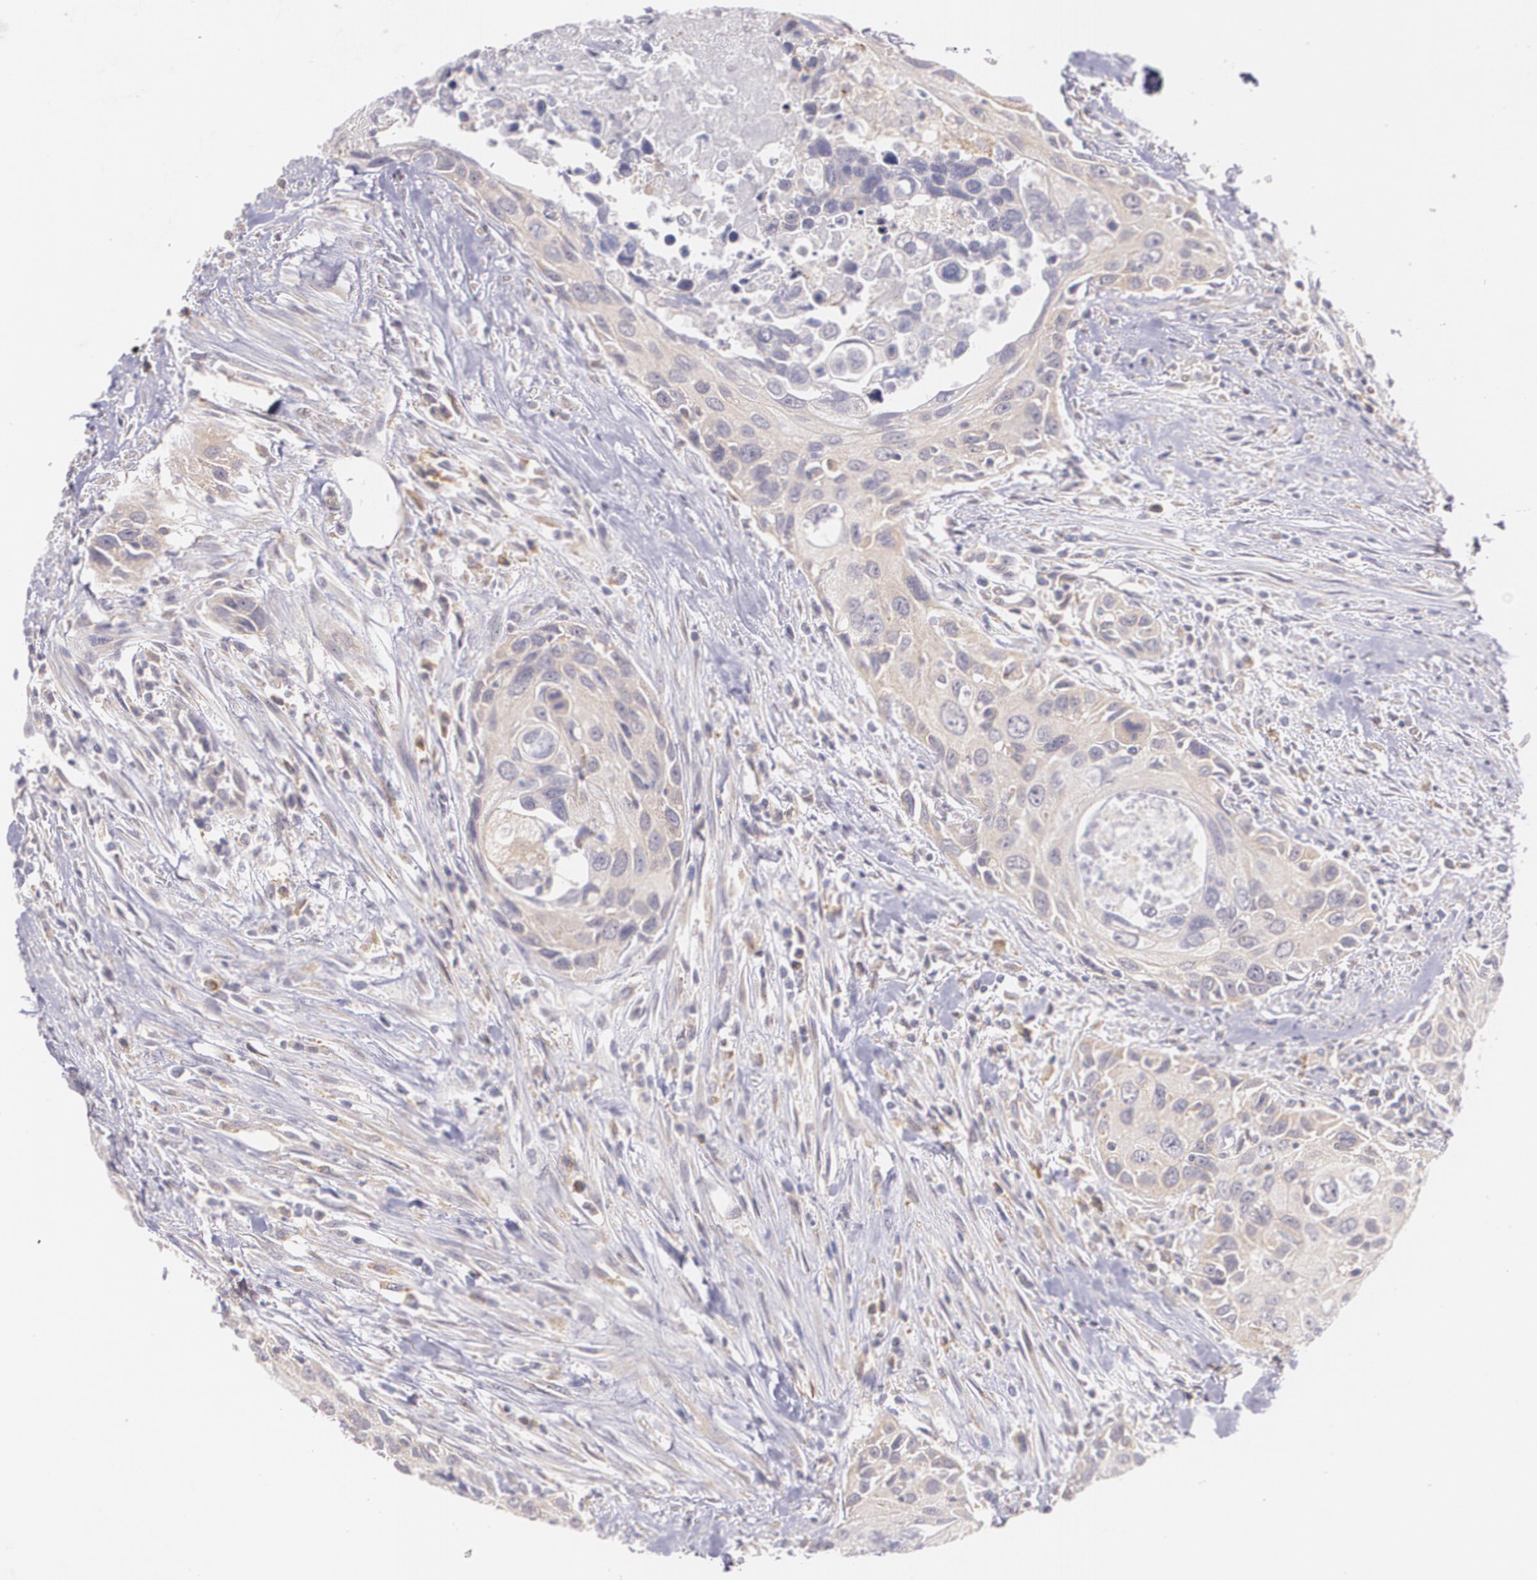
{"staining": {"intensity": "weak", "quantity": ">75%", "location": "cytoplasmic/membranous"}, "tissue": "urothelial cancer", "cell_type": "Tumor cells", "image_type": "cancer", "snomed": [{"axis": "morphology", "description": "Urothelial carcinoma, High grade"}, {"axis": "topography", "description": "Urinary bladder"}], "caption": "Approximately >75% of tumor cells in urothelial cancer reveal weak cytoplasmic/membranous protein expression as visualized by brown immunohistochemical staining.", "gene": "CCL17", "patient": {"sex": "male", "age": 71}}